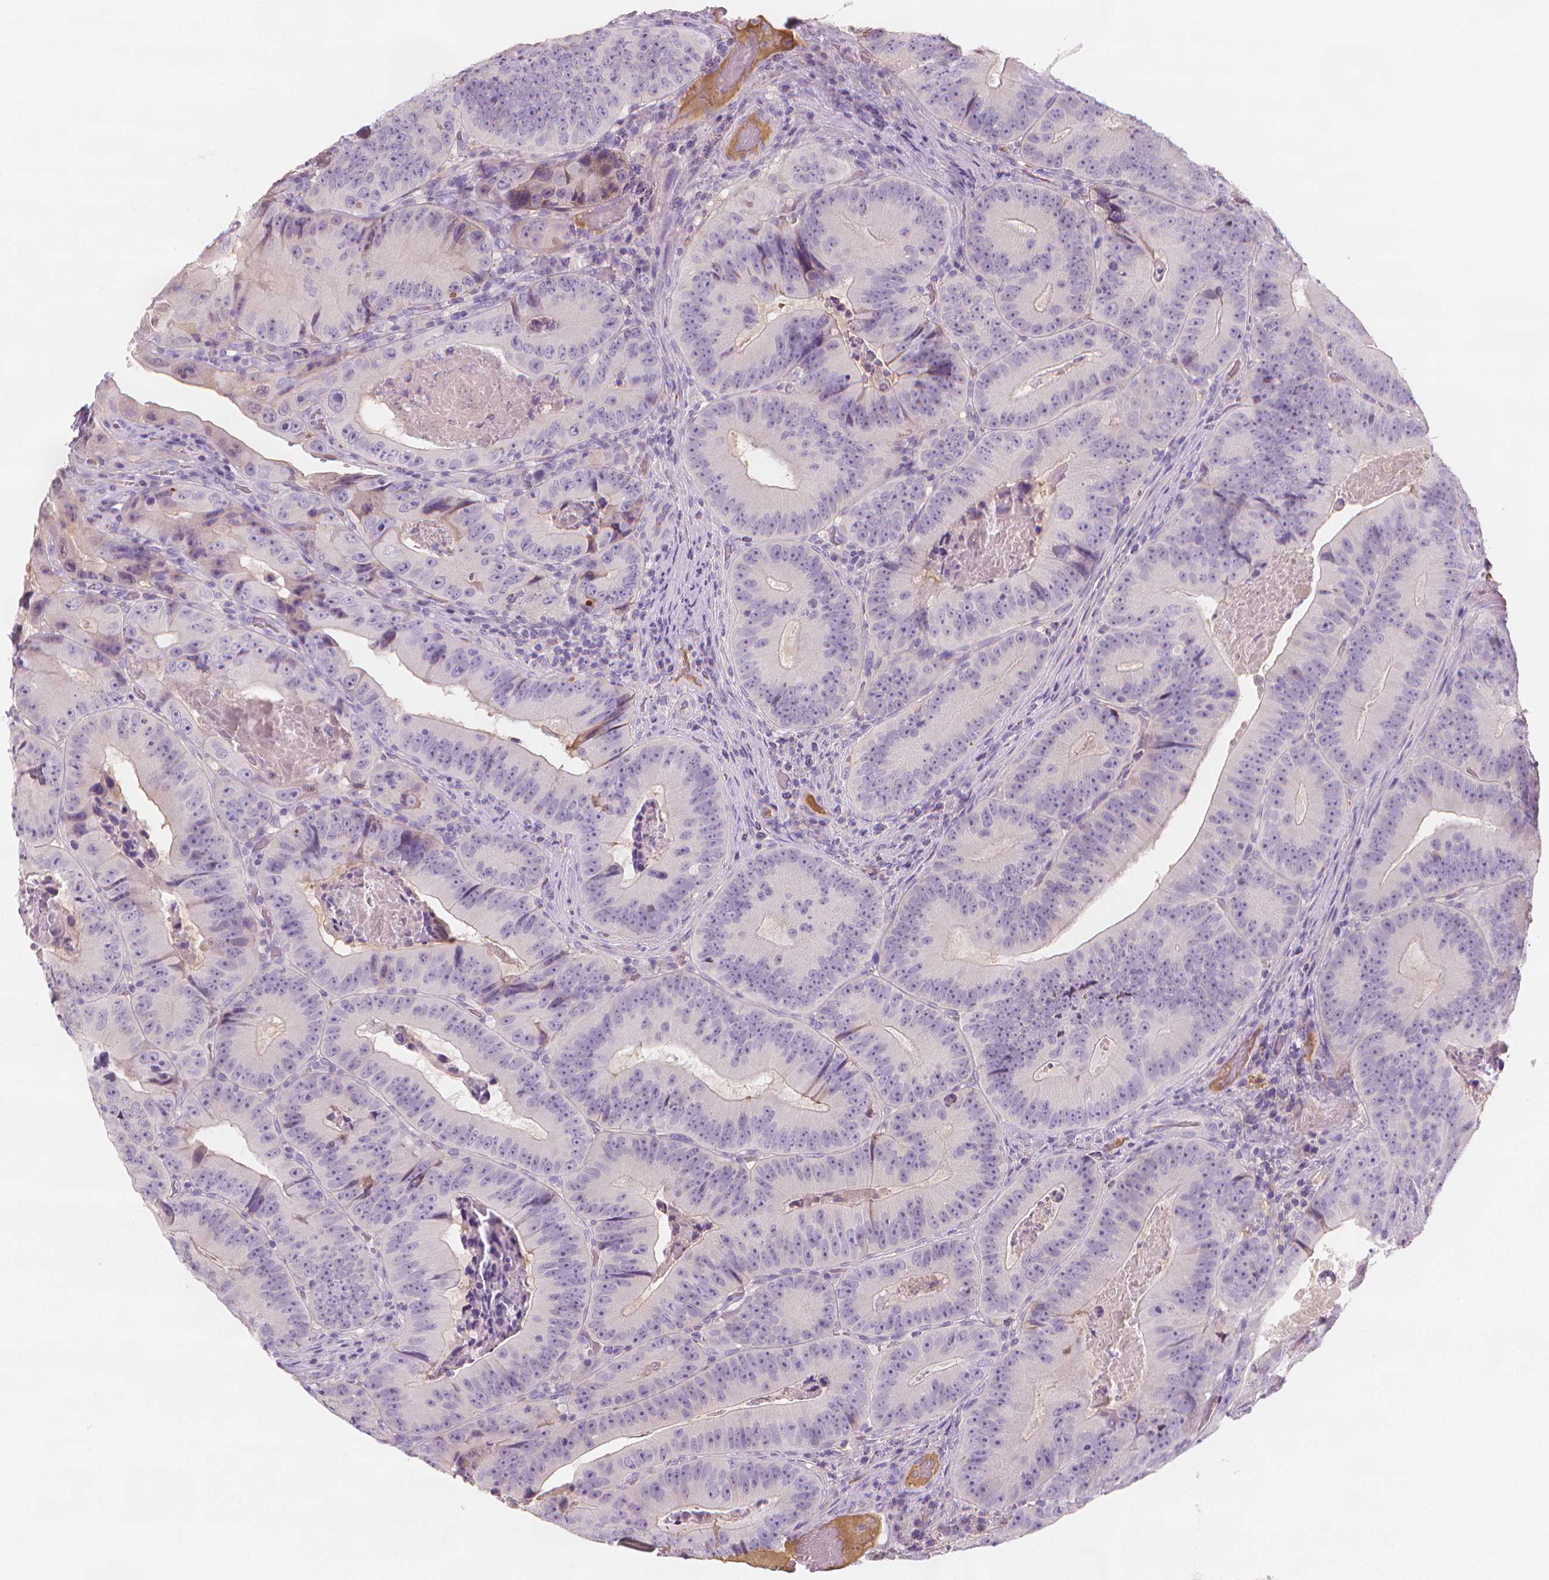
{"staining": {"intensity": "negative", "quantity": "none", "location": "none"}, "tissue": "colorectal cancer", "cell_type": "Tumor cells", "image_type": "cancer", "snomed": [{"axis": "morphology", "description": "Adenocarcinoma, NOS"}, {"axis": "topography", "description": "Colon"}], "caption": "A high-resolution image shows immunohistochemistry (IHC) staining of adenocarcinoma (colorectal), which exhibits no significant staining in tumor cells.", "gene": "APOA4", "patient": {"sex": "female", "age": 86}}